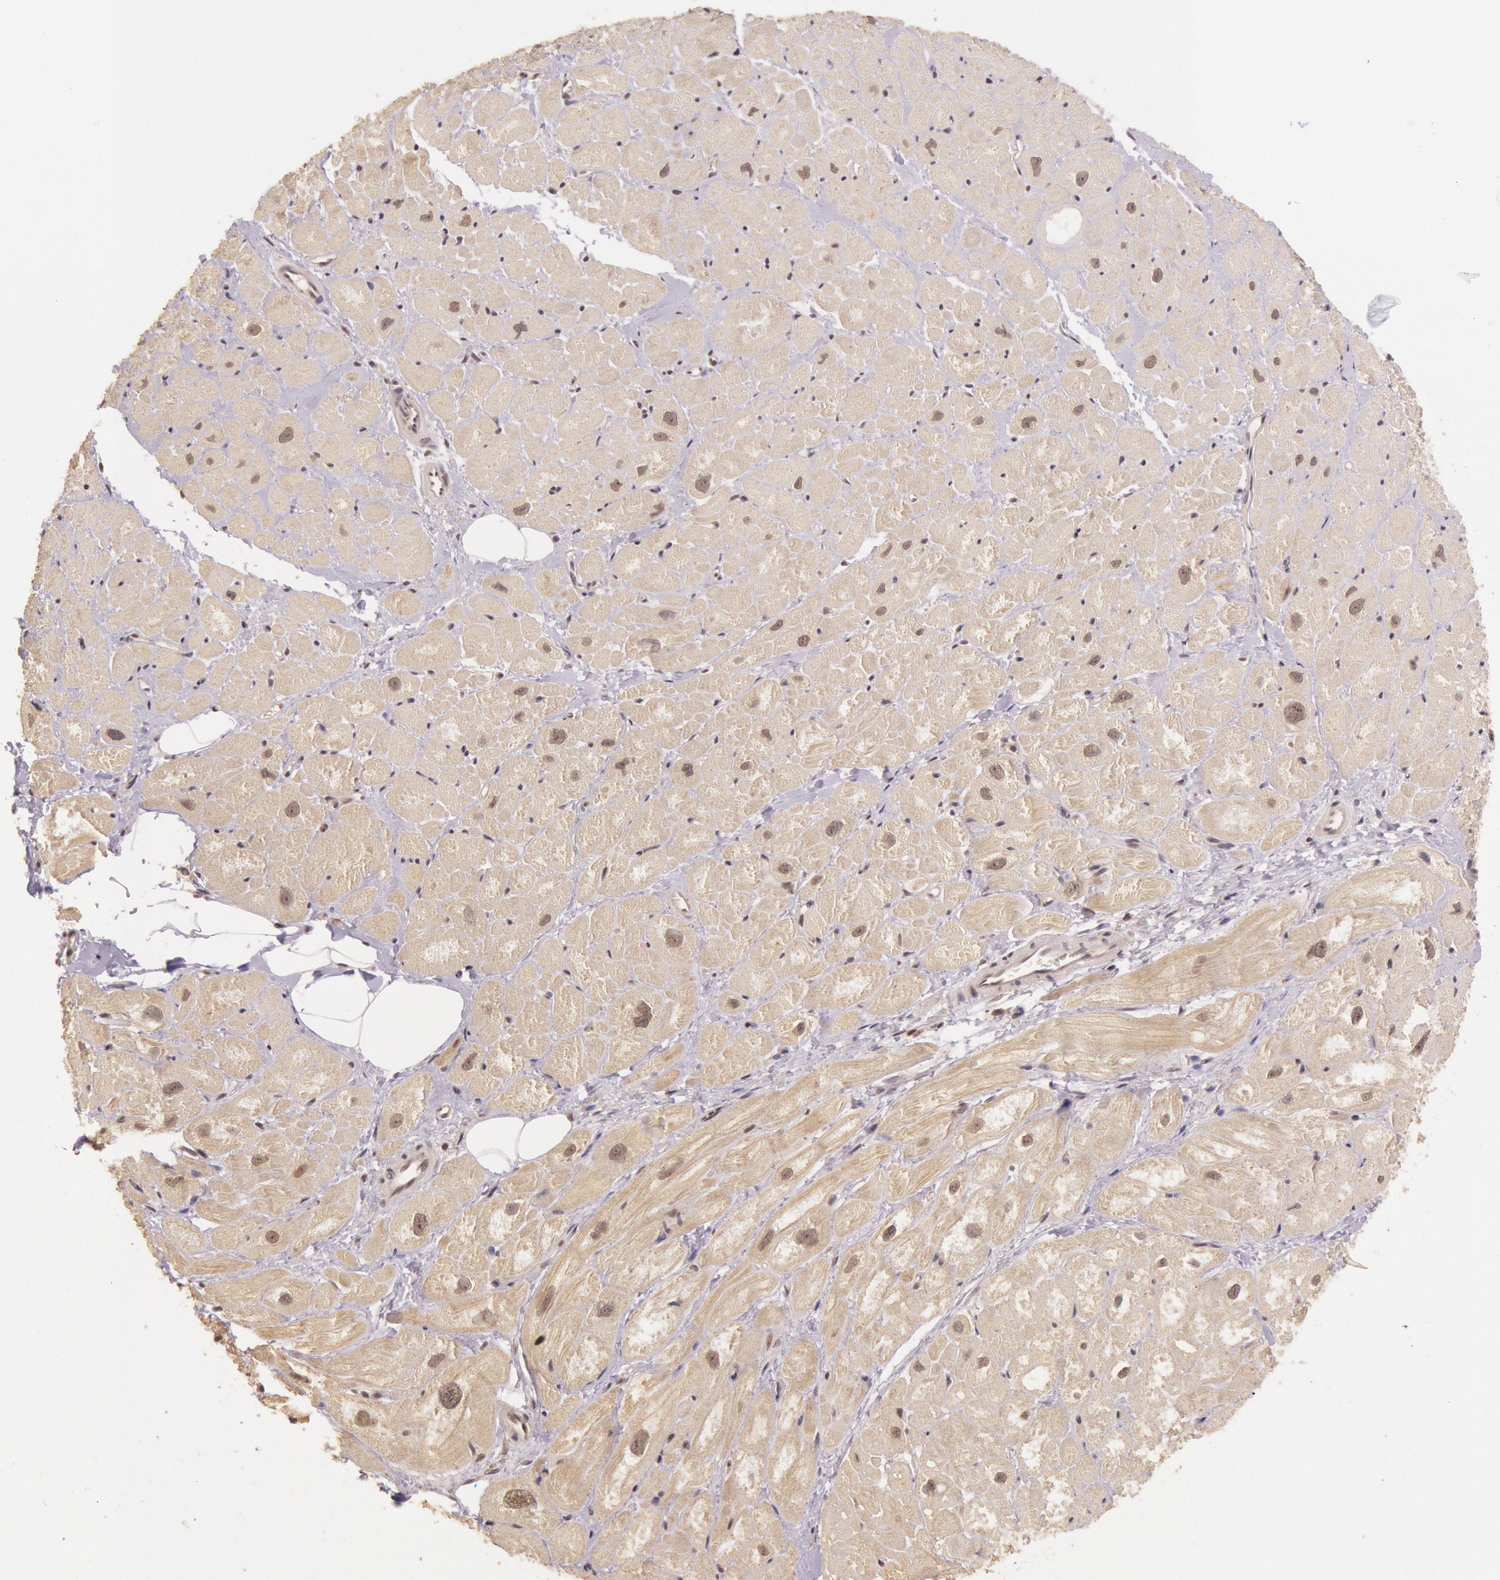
{"staining": {"intensity": "moderate", "quantity": "25%-75%", "location": "cytoplasmic/membranous,nuclear"}, "tissue": "heart muscle", "cell_type": "Cardiomyocytes", "image_type": "normal", "snomed": [{"axis": "morphology", "description": "Normal tissue, NOS"}, {"axis": "topography", "description": "Heart"}], "caption": "Protein analysis of normal heart muscle exhibits moderate cytoplasmic/membranous,nuclear positivity in about 25%-75% of cardiomyocytes.", "gene": "RTL10", "patient": {"sex": "male", "age": 49}}